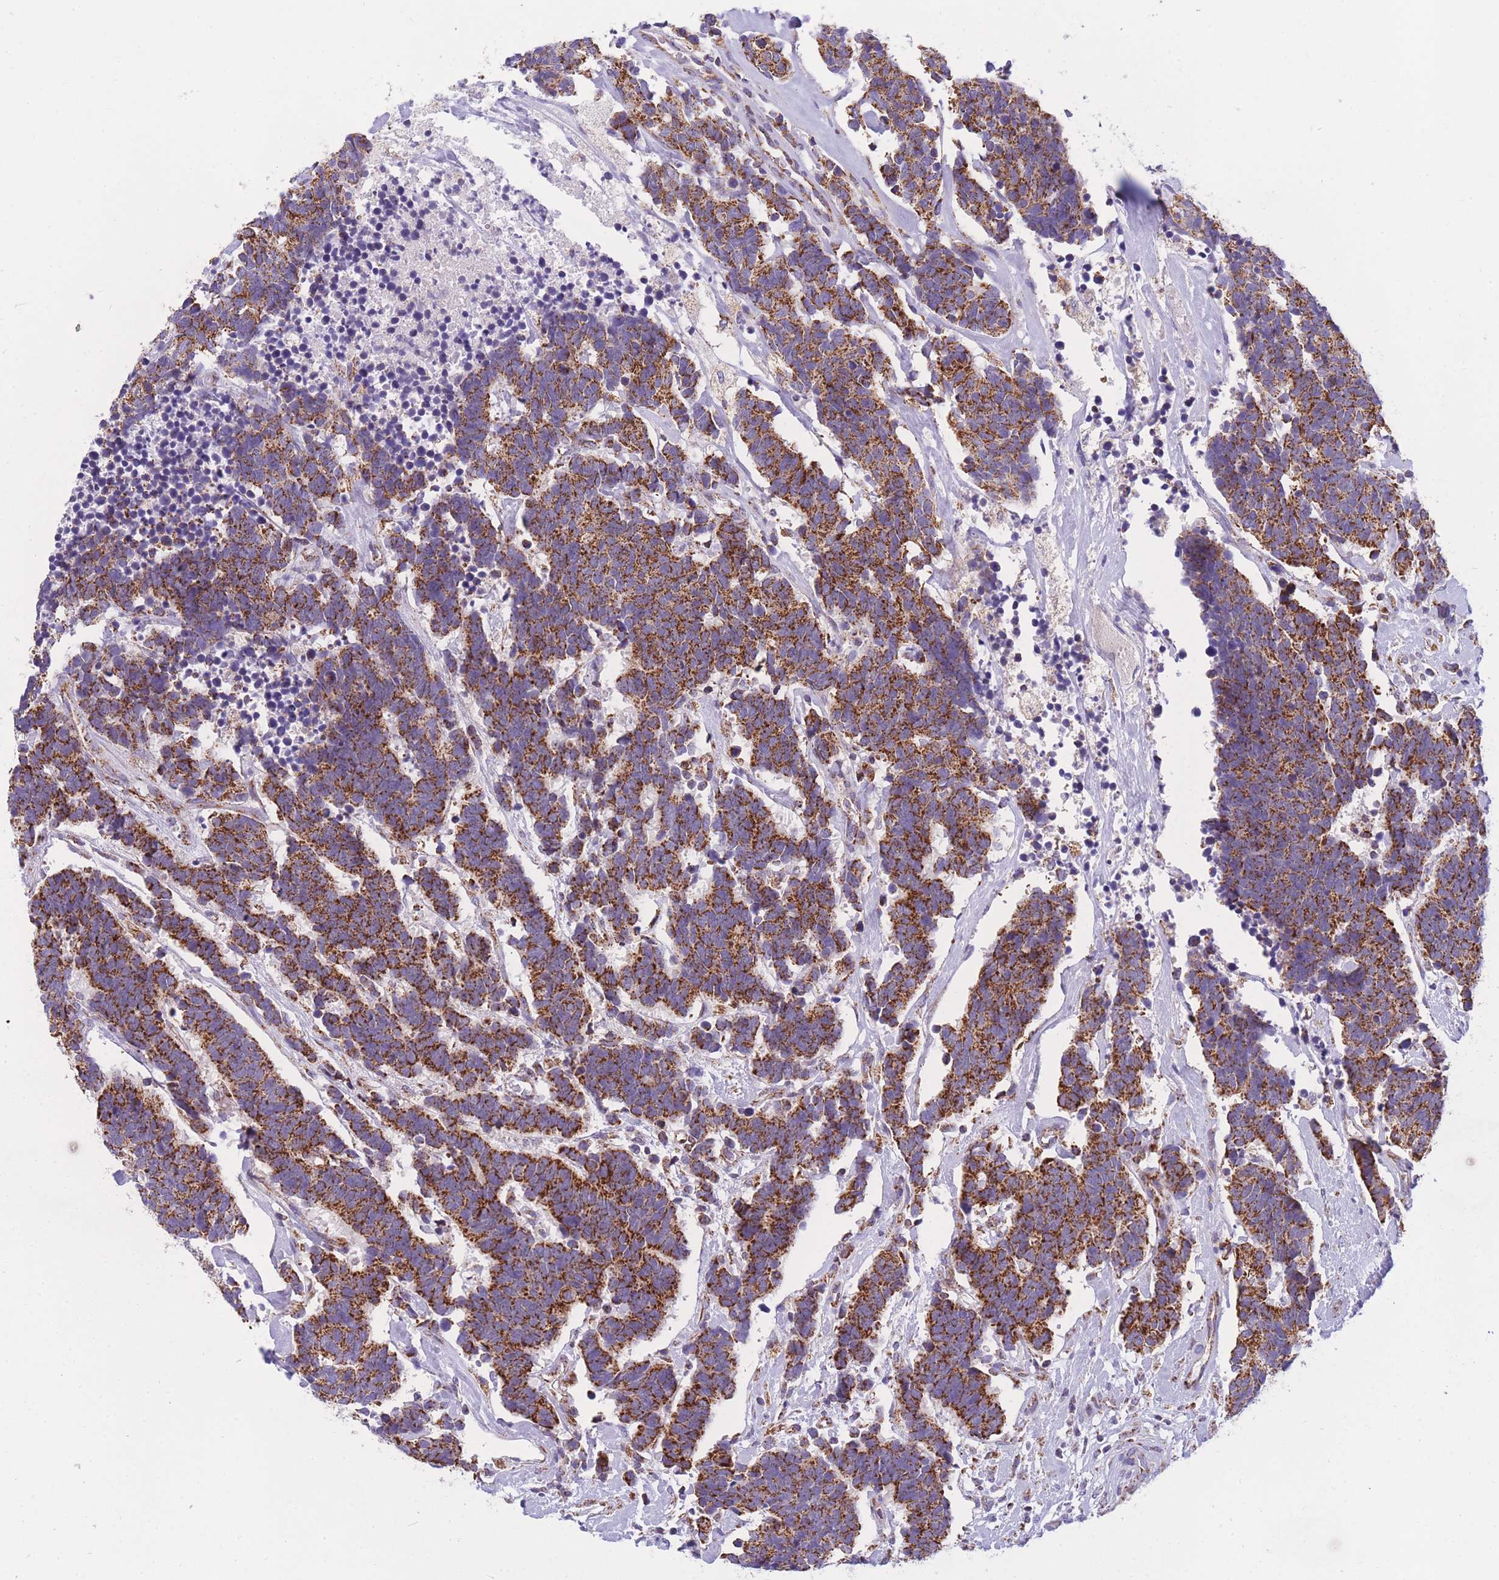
{"staining": {"intensity": "strong", "quantity": ">75%", "location": "cytoplasmic/membranous"}, "tissue": "carcinoid", "cell_type": "Tumor cells", "image_type": "cancer", "snomed": [{"axis": "morphology", "description": "Carcinoma, NOS"}, {"axis": "morphology", "description": "Carcinoid, malignant, NOS"}, {"axis": "topography", "description": "Urinary bladder"}], "caption": "Immunohistochemical staining of carcinoid shows strong cytoplasmic/membranous protein expression in approximately >75% of tumor cells. (Stains: DAB (3,3'-diaminobenzidine) in brown, nuclei in blue, Microscopy: brightfield microscopy at high magnification).", "gene": "MRPS11", "patient": {"sex": "male", "age": 57}}